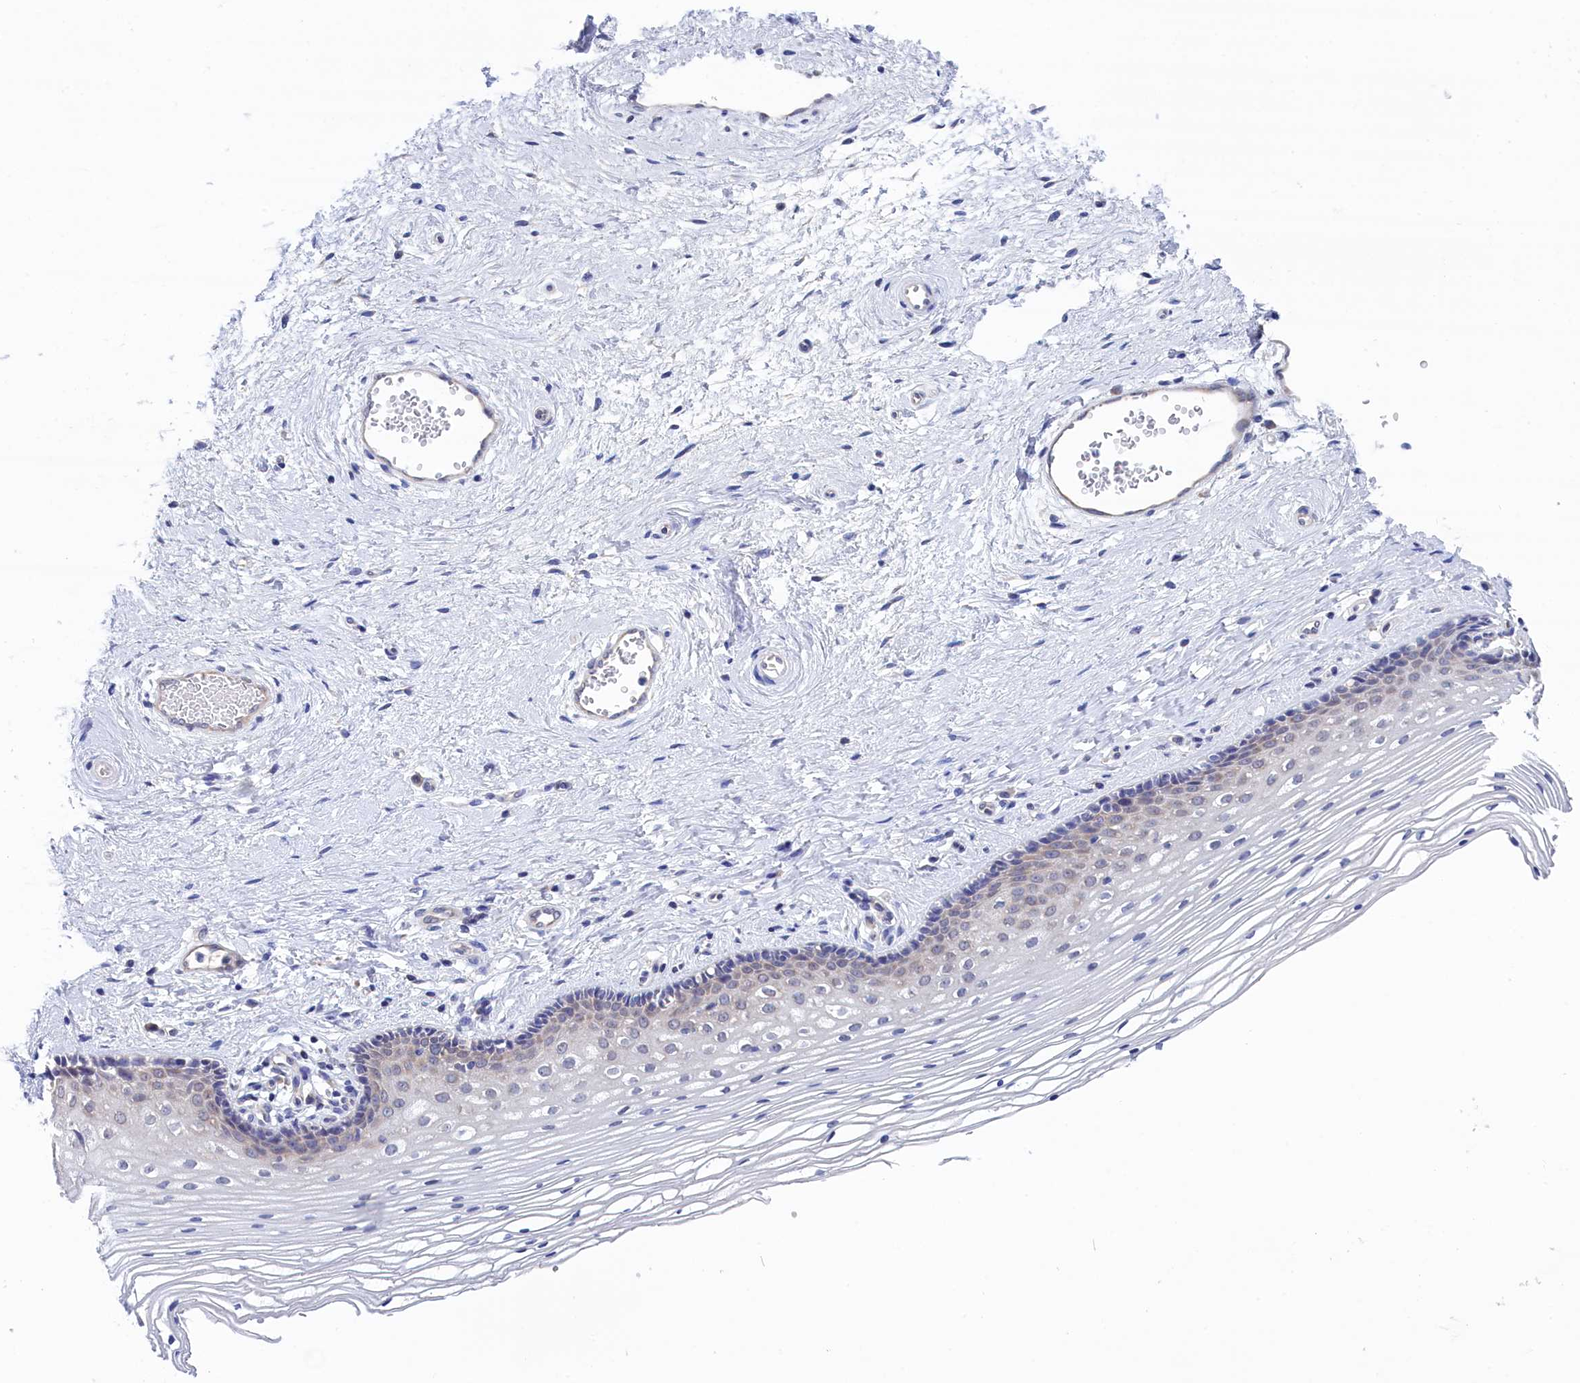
{"staining": {"intensity": "negative", "quantity": "none", "location": "none"}, "tissue": "vagina", "cell_type": "Squamous epithelial cells", "image_type": "normal", "snomed": [{"axis": "morphology", "description": "Normal tissue, NOS"}, {"axis": "topography", "description": "Vagina"}], "caption": "The photomicrograph reveals no significant staining in squamous epithelial cells of vagina. (Immunohistochemistry (ihc), brightfield microscopy, high magnification).", "gene": "PGP", "patient": {"sex": "female", "age": 46}}